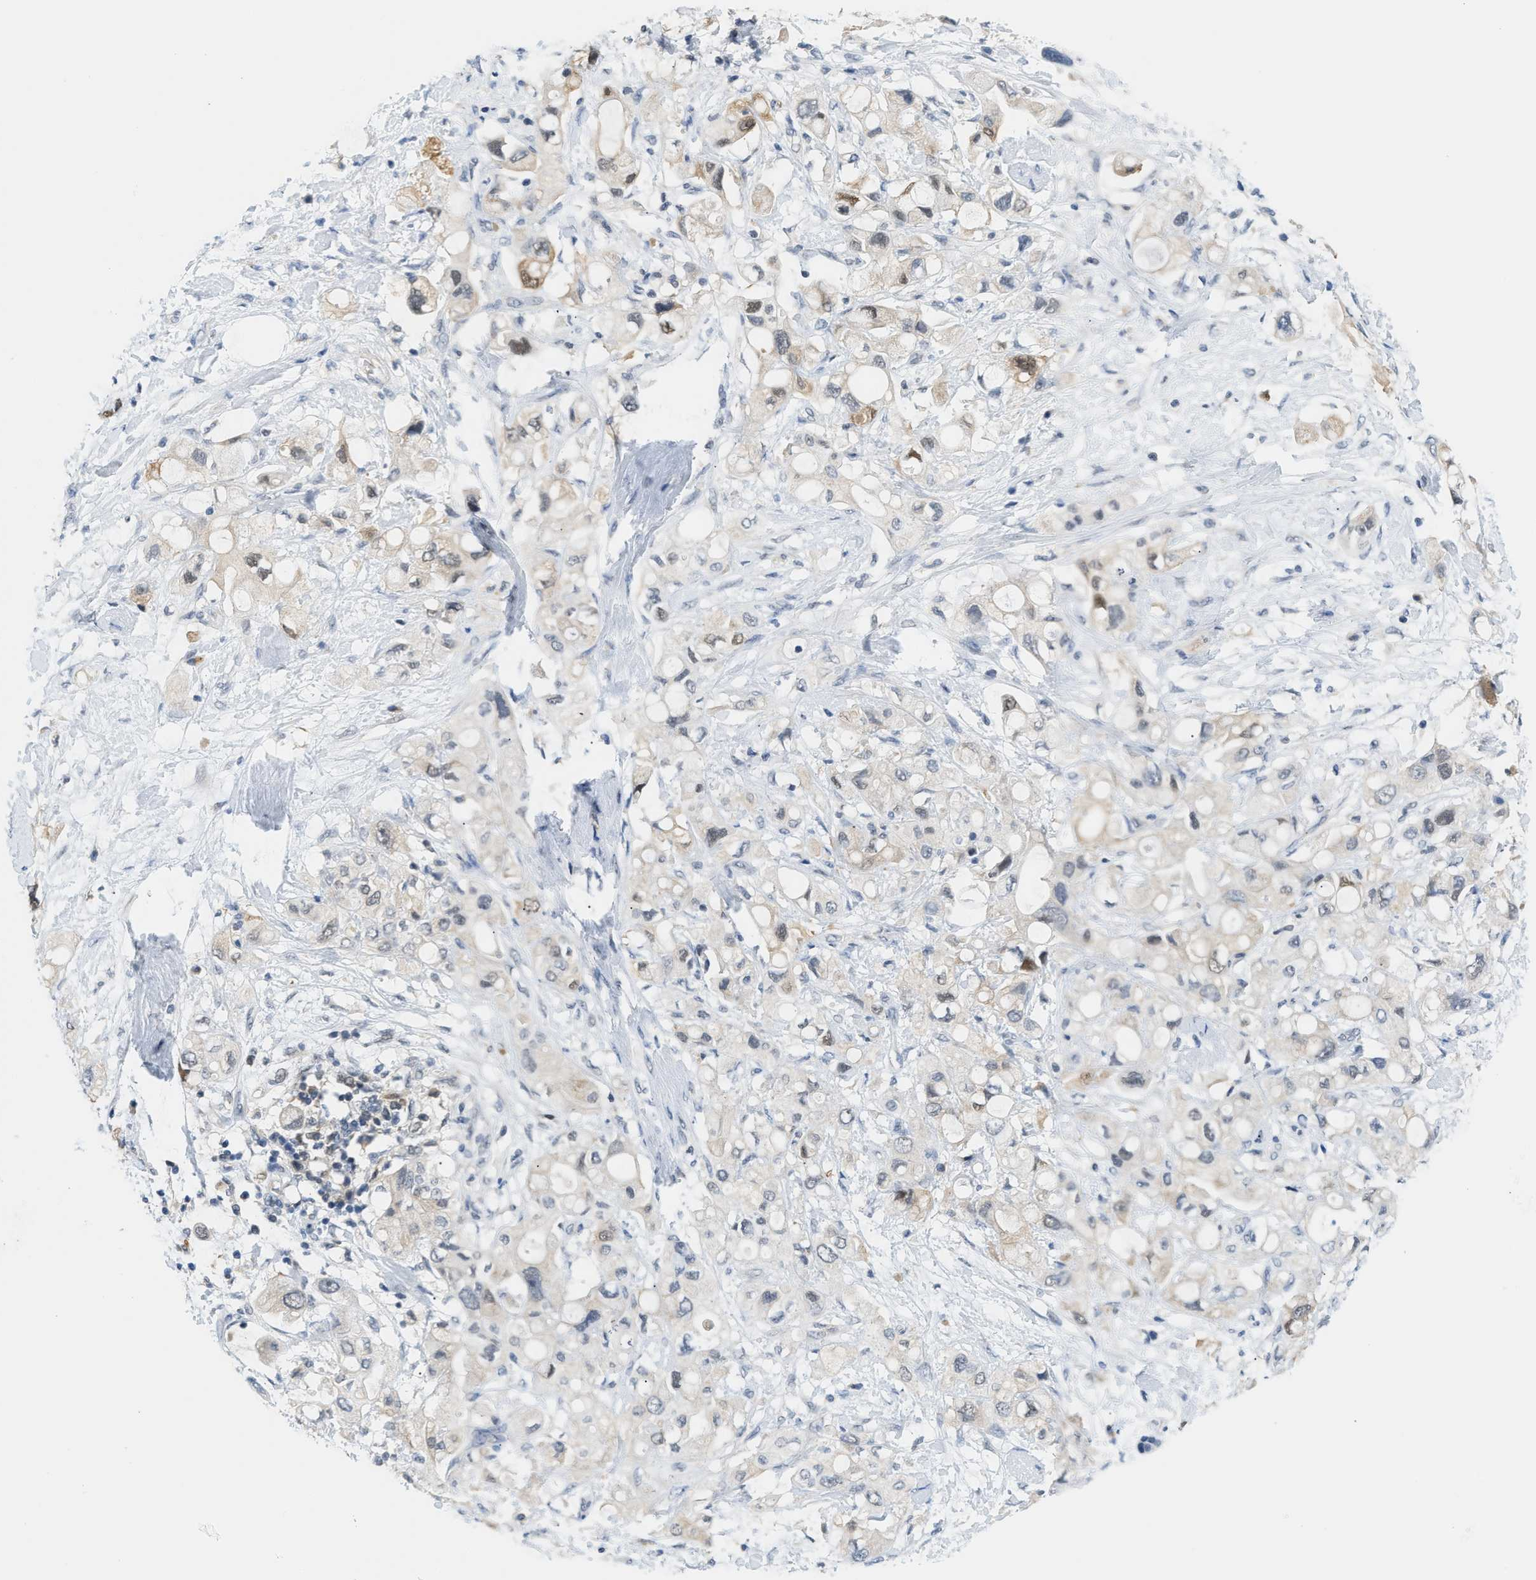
{"staining": {"intensity": "weak", "quantity": "25%-75%", "location": "cytoplasmic/membranous,nuclear"}, "tissue": "pancreatic cancer", "cell_type": "Tumor cells", "image_type": "cancer", "snomed": [{"axis": "morphology", "description": "Adenocarcinoma, NOS"}, {"axis": "topography", "description": "Pancreas"}], "caption": "DAB (3,3'-diaminobenzidine) immunohistochemical staining of pancreatic adenocarcinoma demonstrates weak cytoplasmic/membranous and nuclear protein expression in approximately 25%-75% of tumor cells.", "gene": "PSAT1", "patient": {"sex": "female", "age": 56}}